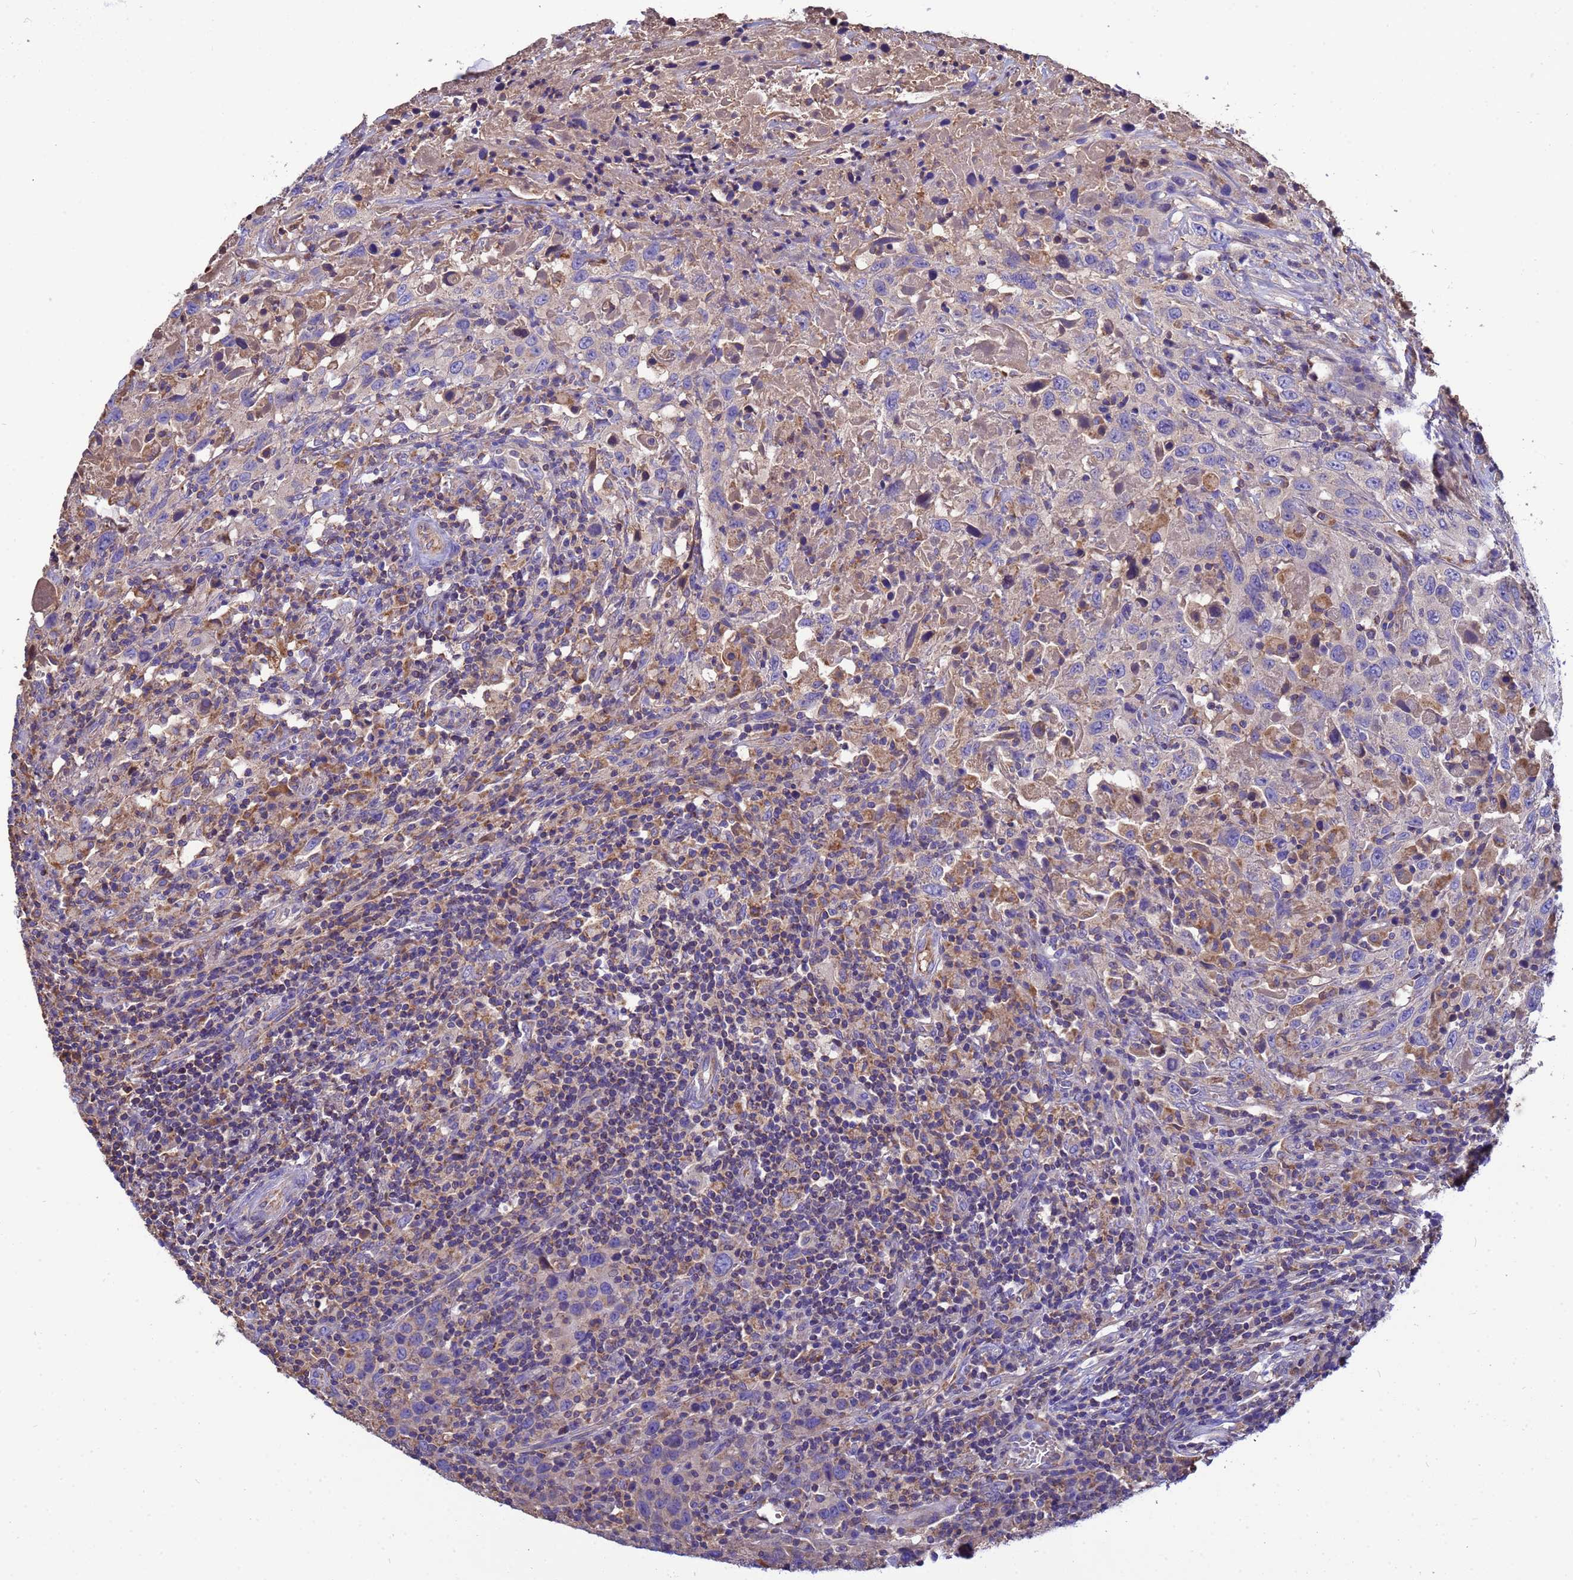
{"staining": {"intensity": "weak", "quantity": "25%-75%", "location": "cytoplasmic/membranous"}, "tissue": "urothelial cancer", "cell_type": "Tumor cells", "image_type": "cancer", "snomed": [{"axis": "morphology", "description": "Urothelial carcinoma, High grade"}, {"axis": "topography", "description": "Urinary bladder"}], "caption": "High-magnification brightfield microscopy of urothelial cancer stained with DAB (3,3'-diaminobenzidine) (brown) and counterstained with hematoxylin (blue). tumor cells exhibit weak cytoplasmic/membranous expression is identified in about25%-75% of cells.", "gene": "GLUD1", "patient": {"sex": "male", "age": 61}}